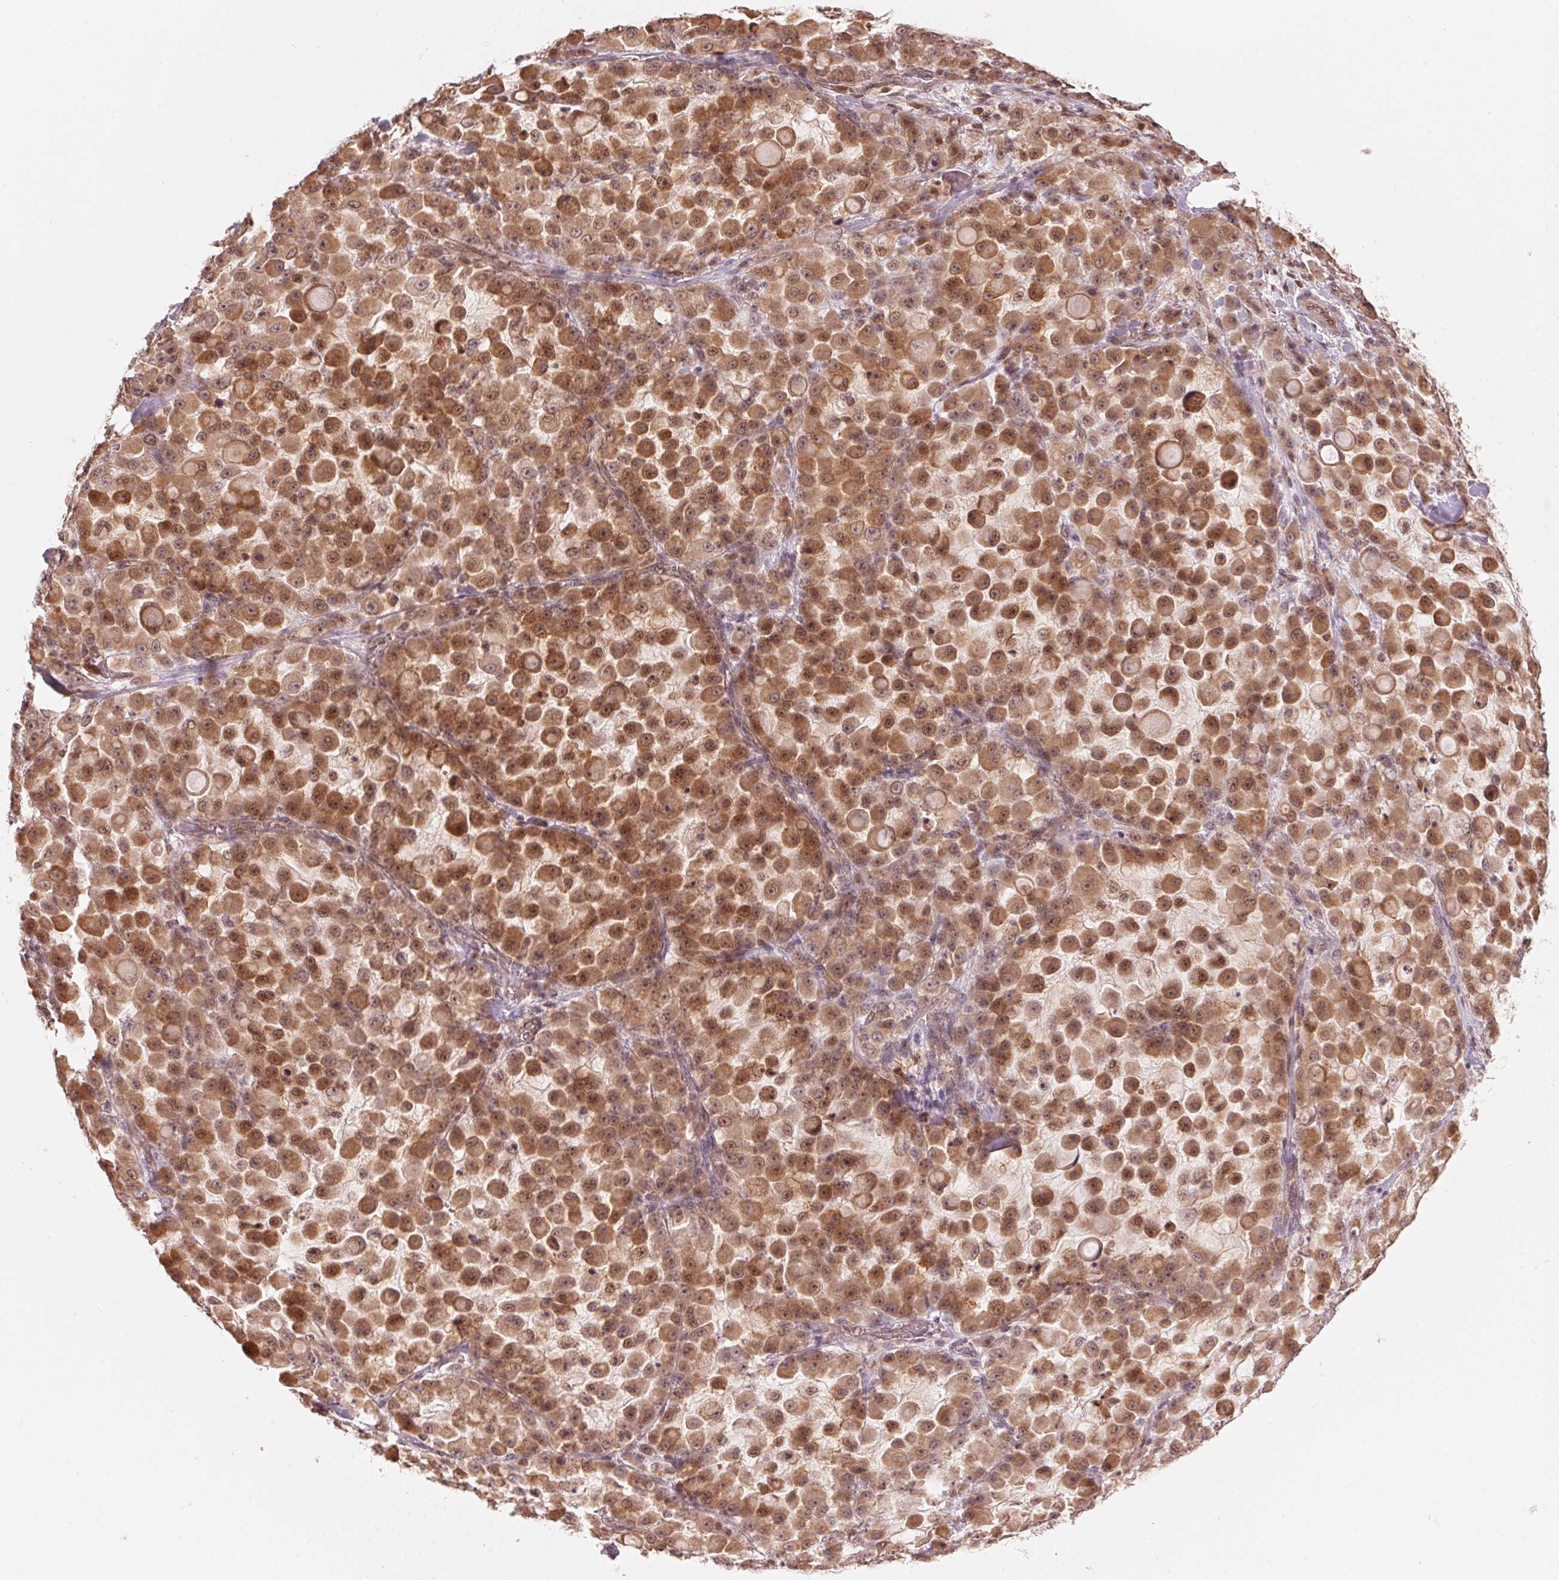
{"staining": {"intensity": "moderate", "quantity": ">75%", "location": "cytoplasmic/membranous,nuclear"}, "tissue": "stomach cancer", "cell_type": "Tumor cells", "image_type": "cancer", "snomed": [{"axis": "morphology", "description": "Adenocarcinoma, NOS"}, {"axis": "topography", "description": "Stomach"}], "caption": "Moderate cytoplasmic/membranous and nuclear expression for a protein is seen in about >75% of tumor cells of stomach cancer using IHC.", "gene": "PRKN", "patient": {"sex": "female", "age": 76}}